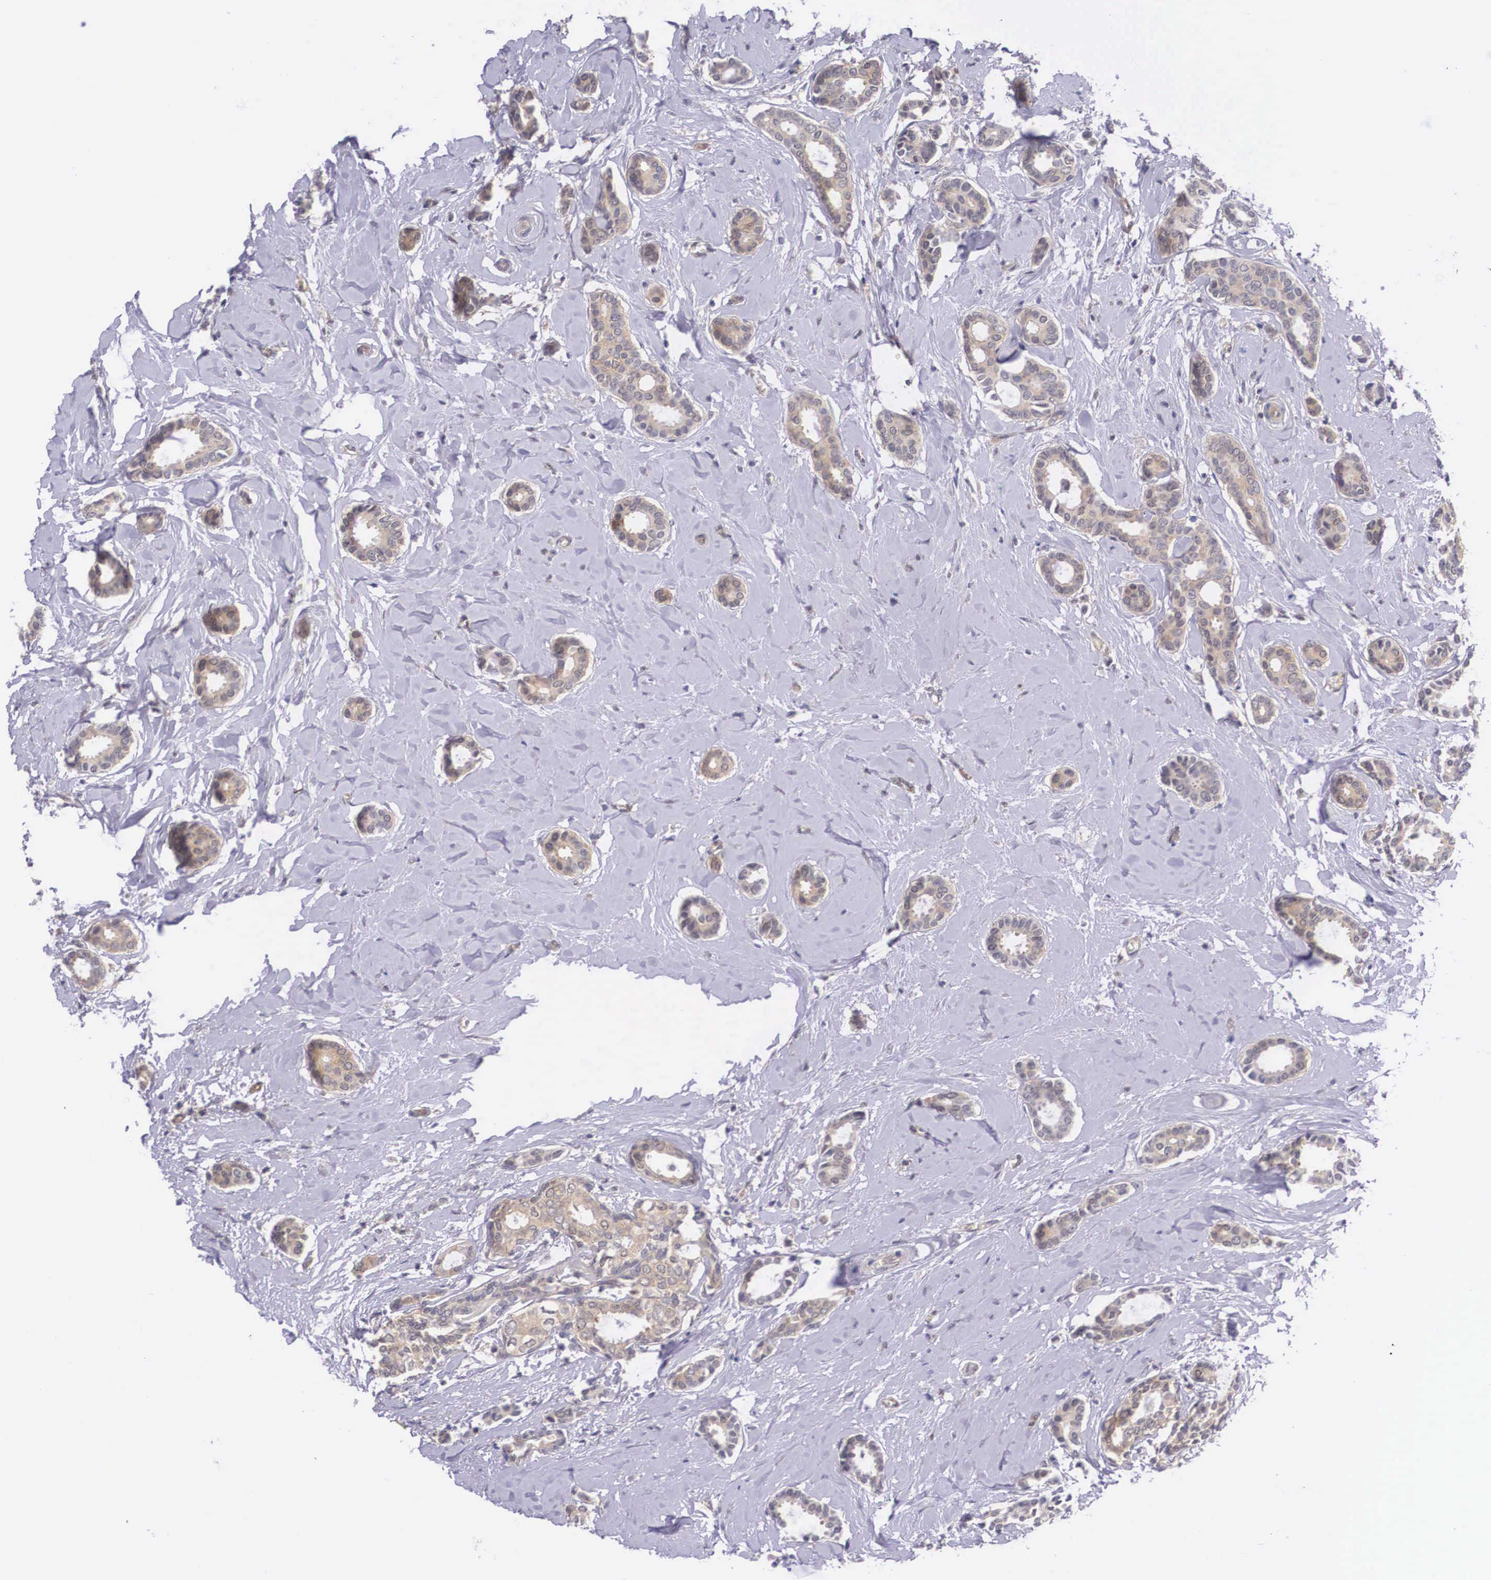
{"staining": {"intensity": "weak", "quantity": "25%-75%", "location": "cytoplasmic/membranous"}, "tissue": "breast cancer", "cell_type": "Tumor cells", "image_type": "cancer", "snomed": [{"axis": "morphology", "description": "Duct carcinoma"}, {"axis": "topography", "description": "Breast"}], "caption": "IHC of human breast cancer (intraductal carcinoma) shows low levels of weak cytoplasmic/membranous expression in approximately 25%-75% of tumor cells.", "gene": "IGBP1", "patient": {"sex": "female", "age": 50}}